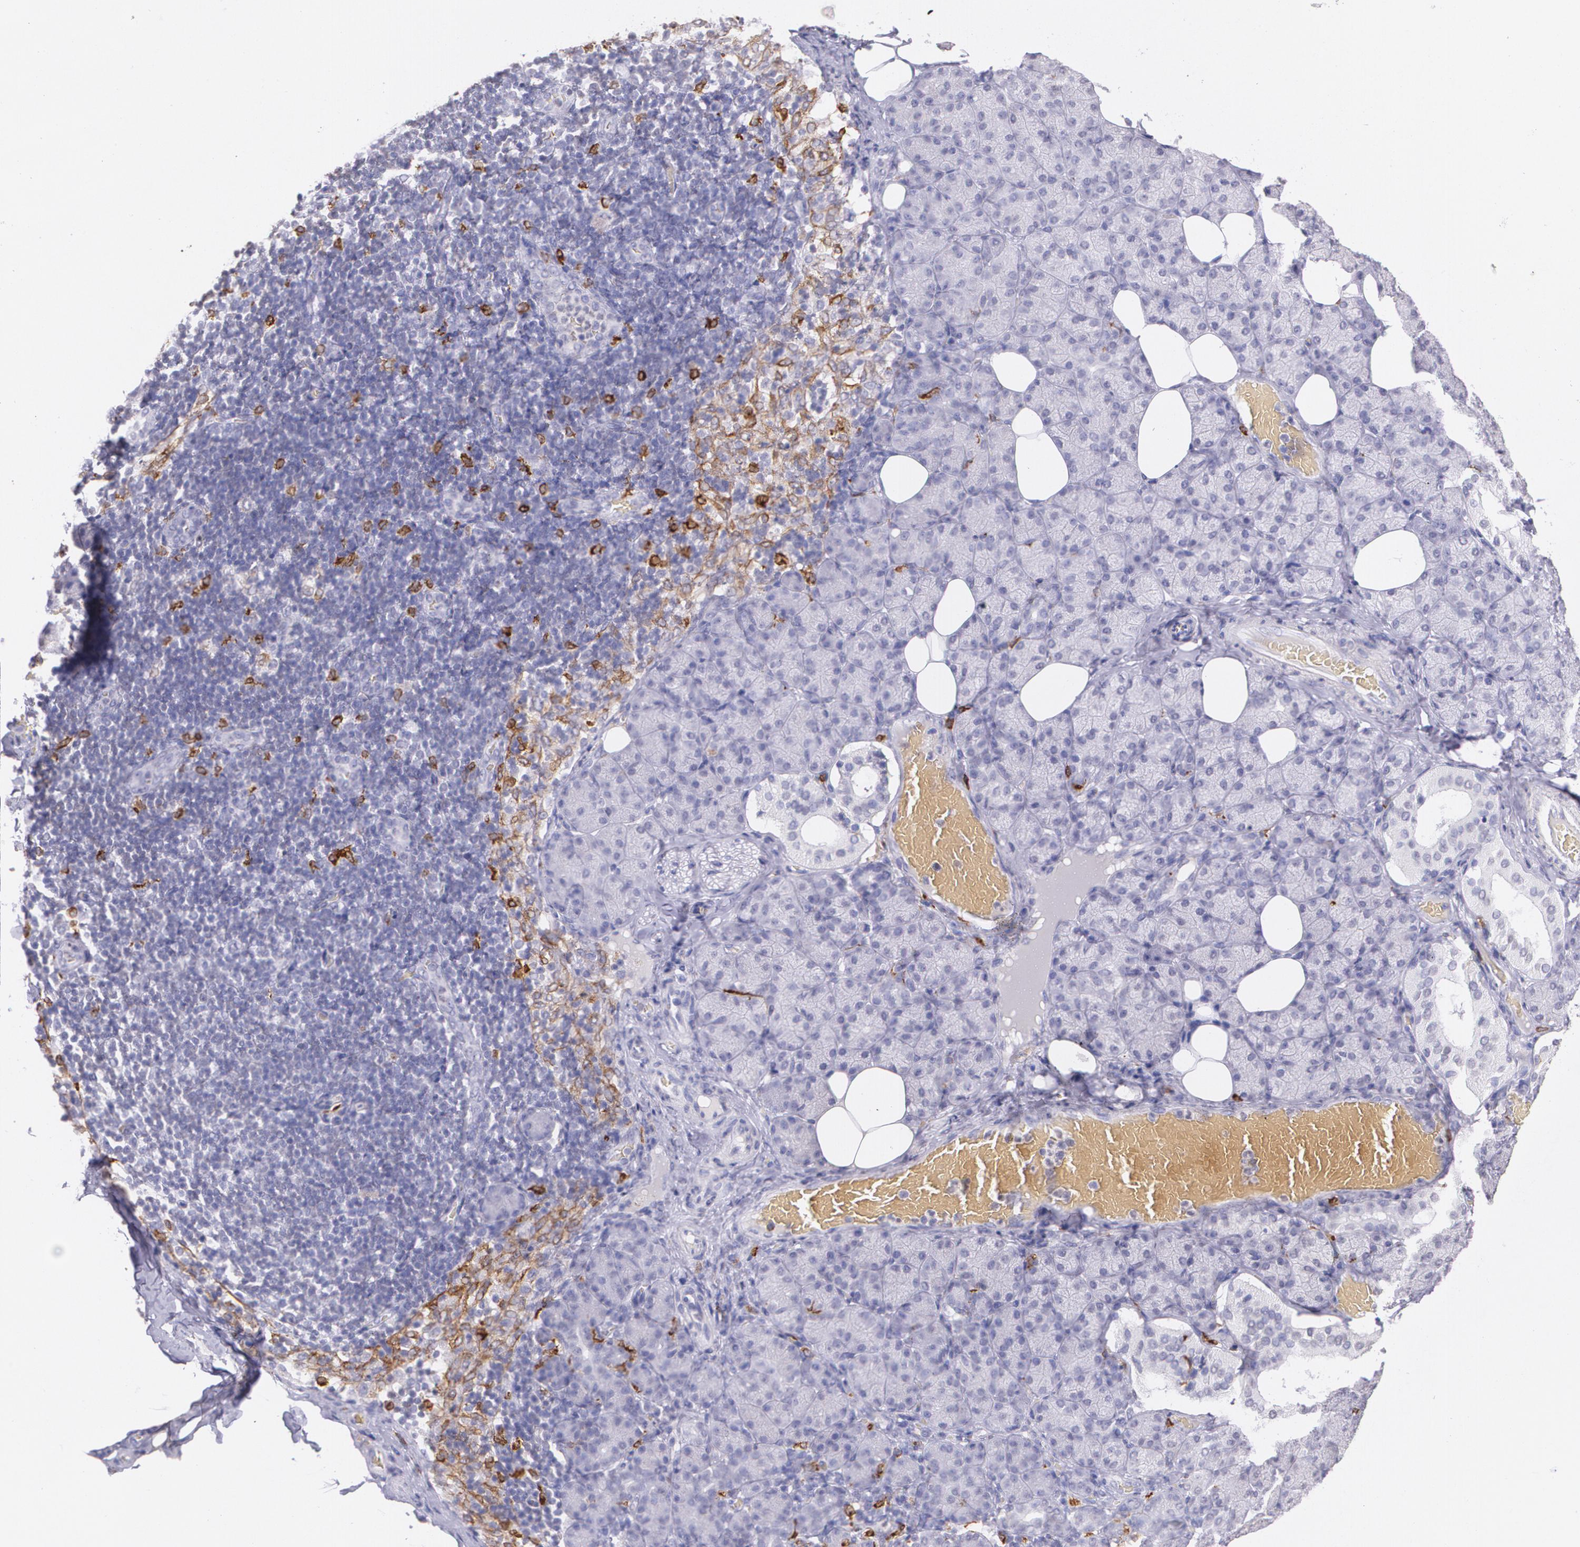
{"staining": {"intensity": "negative", "quantity": "none", "location": "none"}, "tissue": "salivary gland", "cell_type": "Glandular cells", "image_type": "normal", "snomed": [{"axis": "morphology", "description": "Normal tissue, NOS"}, {"axis": "topography", "description": "Lymph node"}, {"axis": "topography", "description": "Salivary gland"}], "caption": "Immunohistochemistry of benign salivary gland reveals no staining in glandular cells.", "gene": "RTN1", "patient": {"sex": "male", "age": 8}}